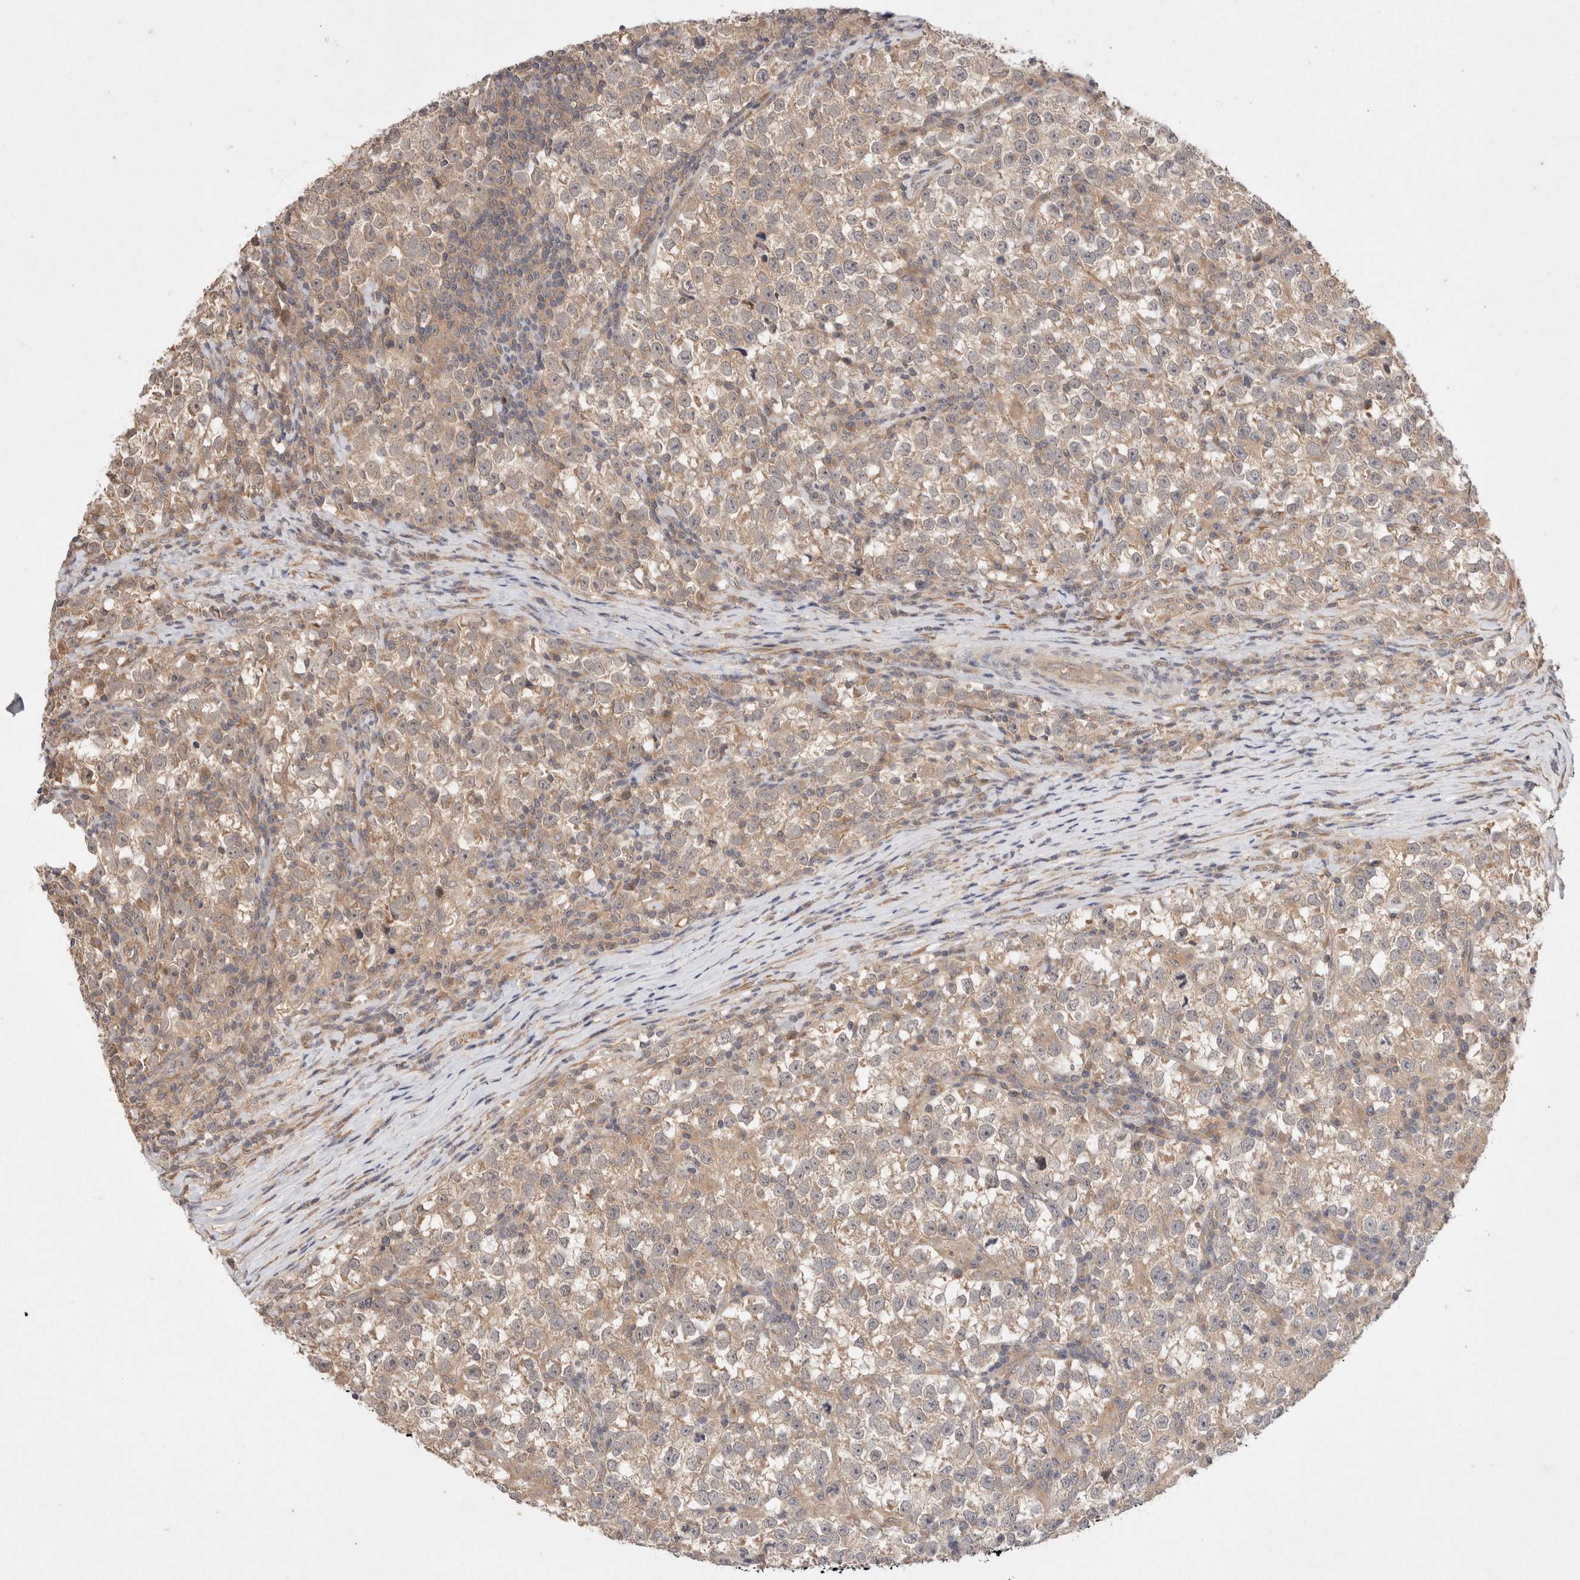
{"staining": {"intensity": "weak", "quantity": ">75%", "location": "cytoplasmic/membranous"}, "tissue": "testis cancer", "cell_type": "Tumor cells", "image_type": "cancer", "snomed": [{"axis": "morphology", "description": "Normal tissue, NOS"}, {"axis": "morphology", "description": "Seminoma, NOS"}, {"axis": "topography", "description": "Testis"}], "caption": "Immunohistochemistry image of seminoma (testis) stained for a protein (brown), which demonstrates low levels of weak cytoplasmic/membranous positivity in approximately >75% of tumor cells.", "gene": "KLHL20", "patient": {"sex": "male", "age": 43}}